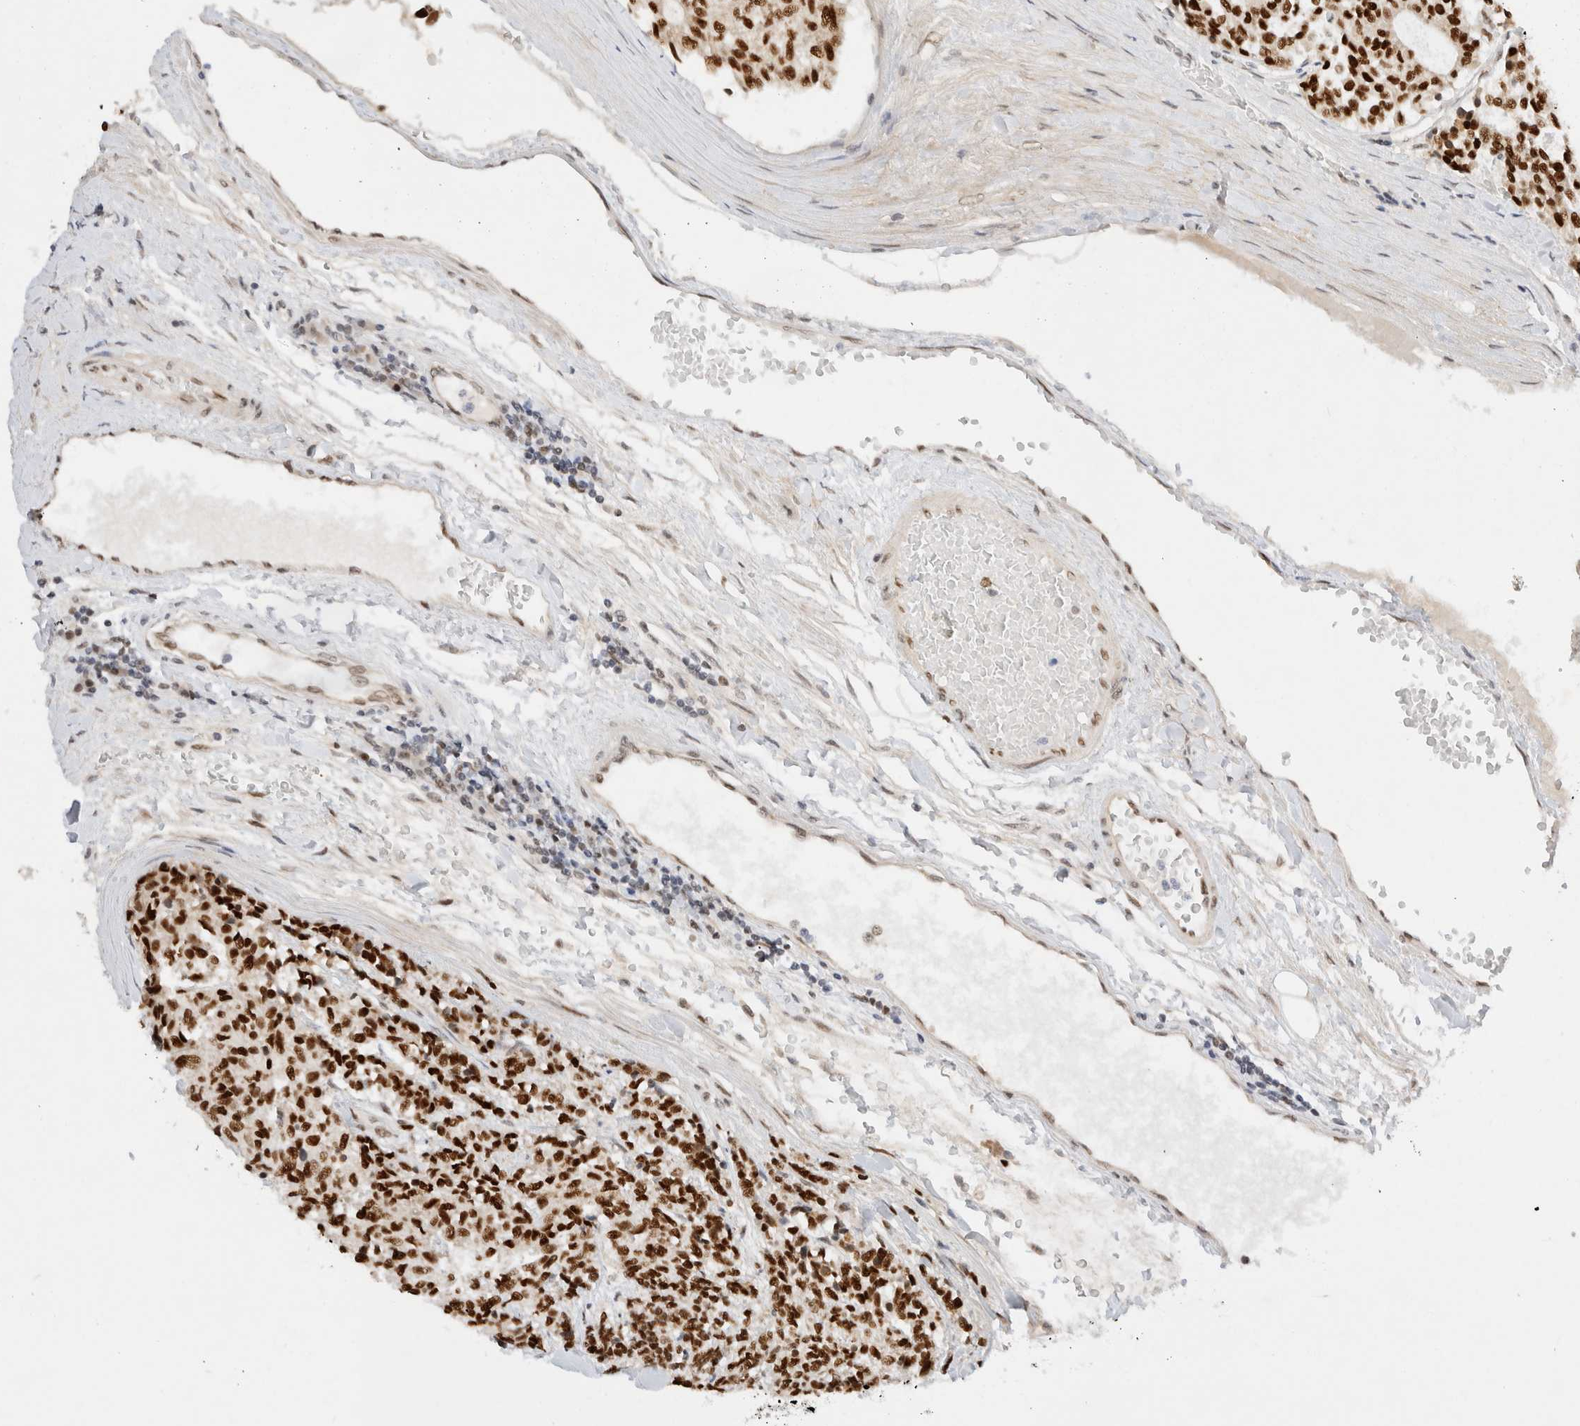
{"staining": {"intensity": "strong", "quantity": ">75%", "location": "nuclear"}, "tissue": "carcinoid", "cell_type": "Tumor cells", "image_type": "cancer", "snomed": [{"axis": "morphology", "description": "Carcinoid, malignant, NOS"}, {"axis": "topography", "description": "Pancreas"}], "caption": "Human carcinoid (malignant) stained for a protein (brown) reveals strong nuclear positive staining in about >75% of tumor cells.", "gene": "GTF2I", "patient": {"sex": "female", "age": 54}}